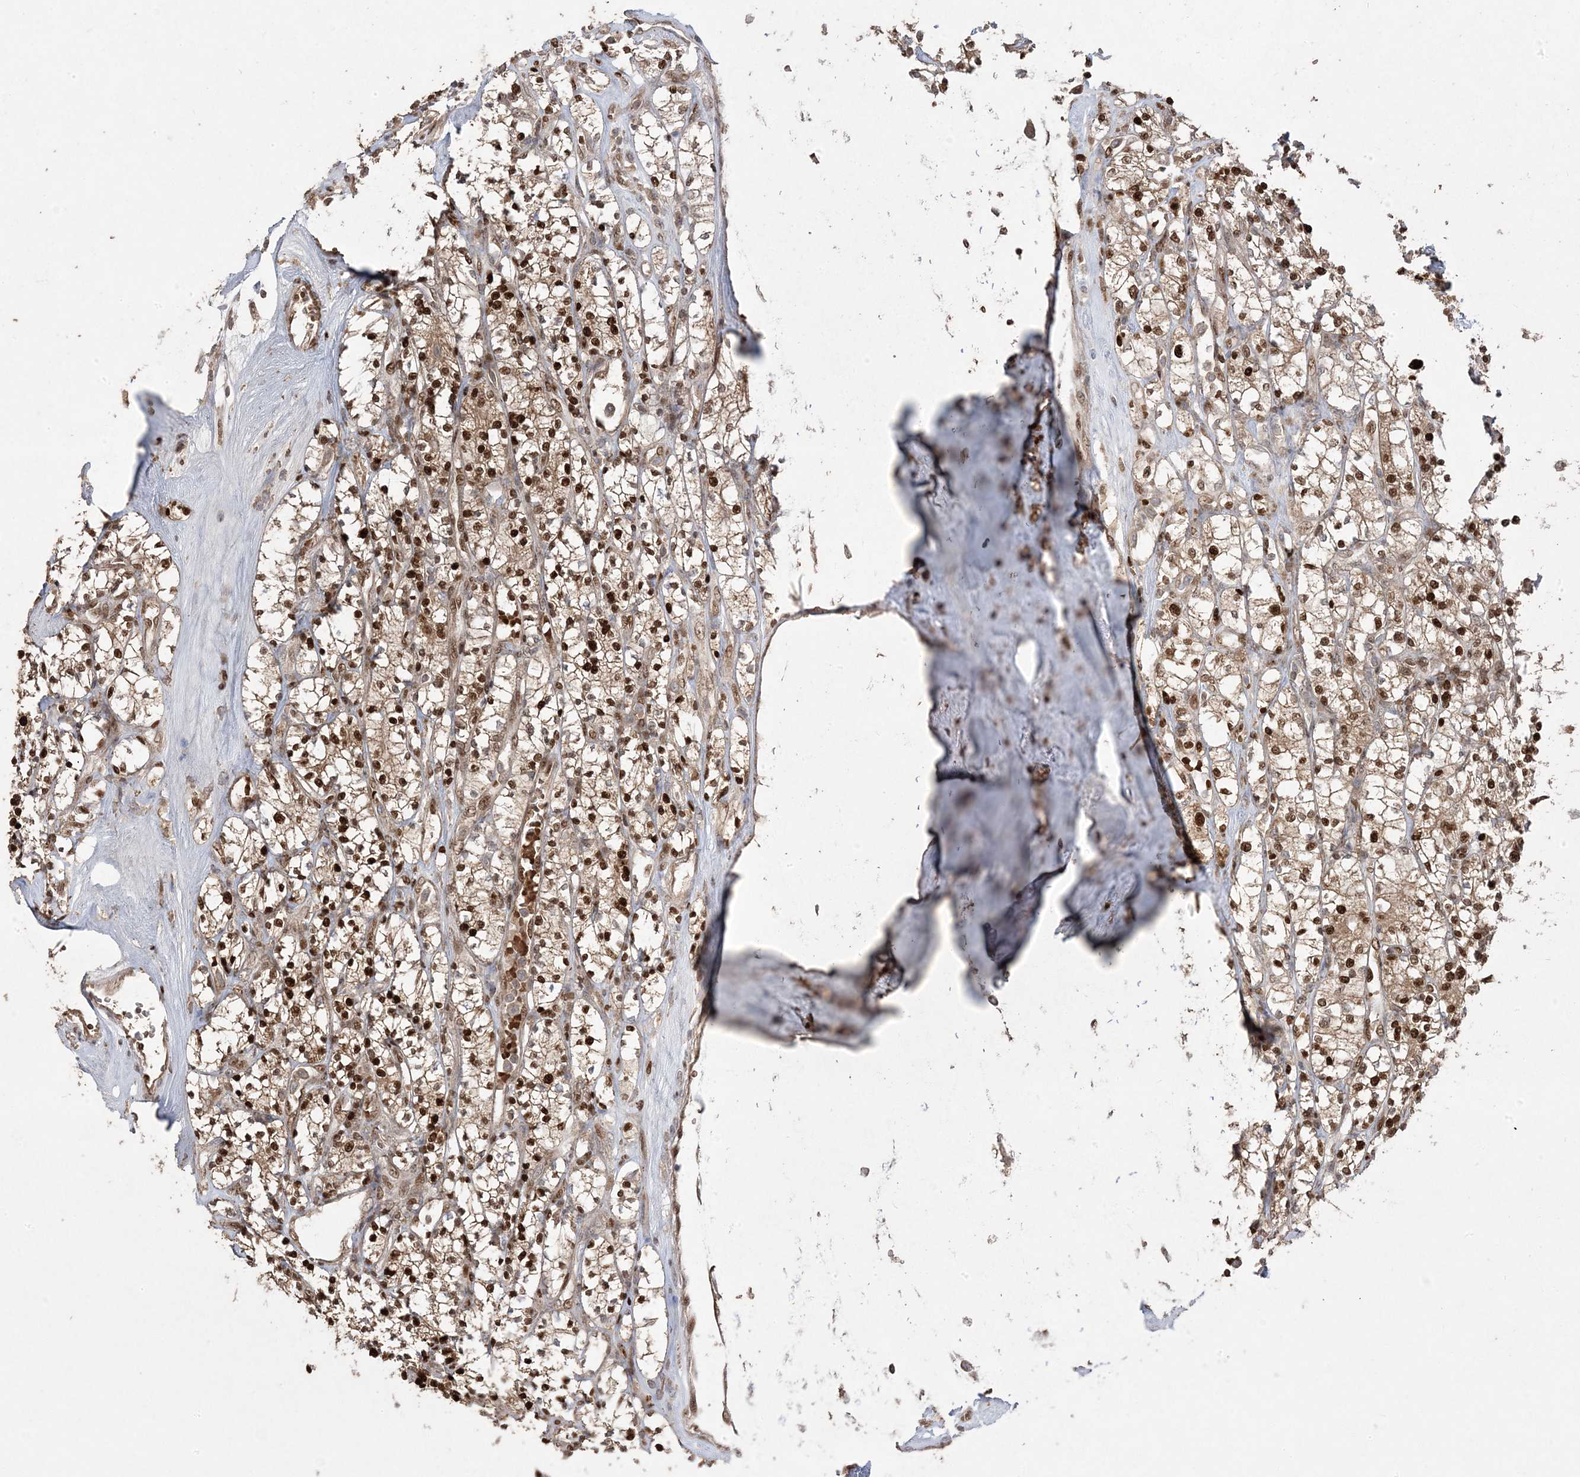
{"staining": {"intensity": "strong", "quantity": ">75%", "location": "cytoplasmic/membranous,nuclear"}, "tissue": "renal cancer", "cell_type": "Tumor cells", "image_type": "cancer", "snomed": [{"axis": "morphology", "description": "Adenocarcinoma, NOS"}, {"axis": "topography", "description": "Kidney"}], "caption": "Tumor cells reveal strong cytoplasmic/membranous and nuclear staining in about >75% of cells in renal cancer (adenocarcinoma).", "gene": "PPOX", "patient": {"sex": "male", "age": 77}}